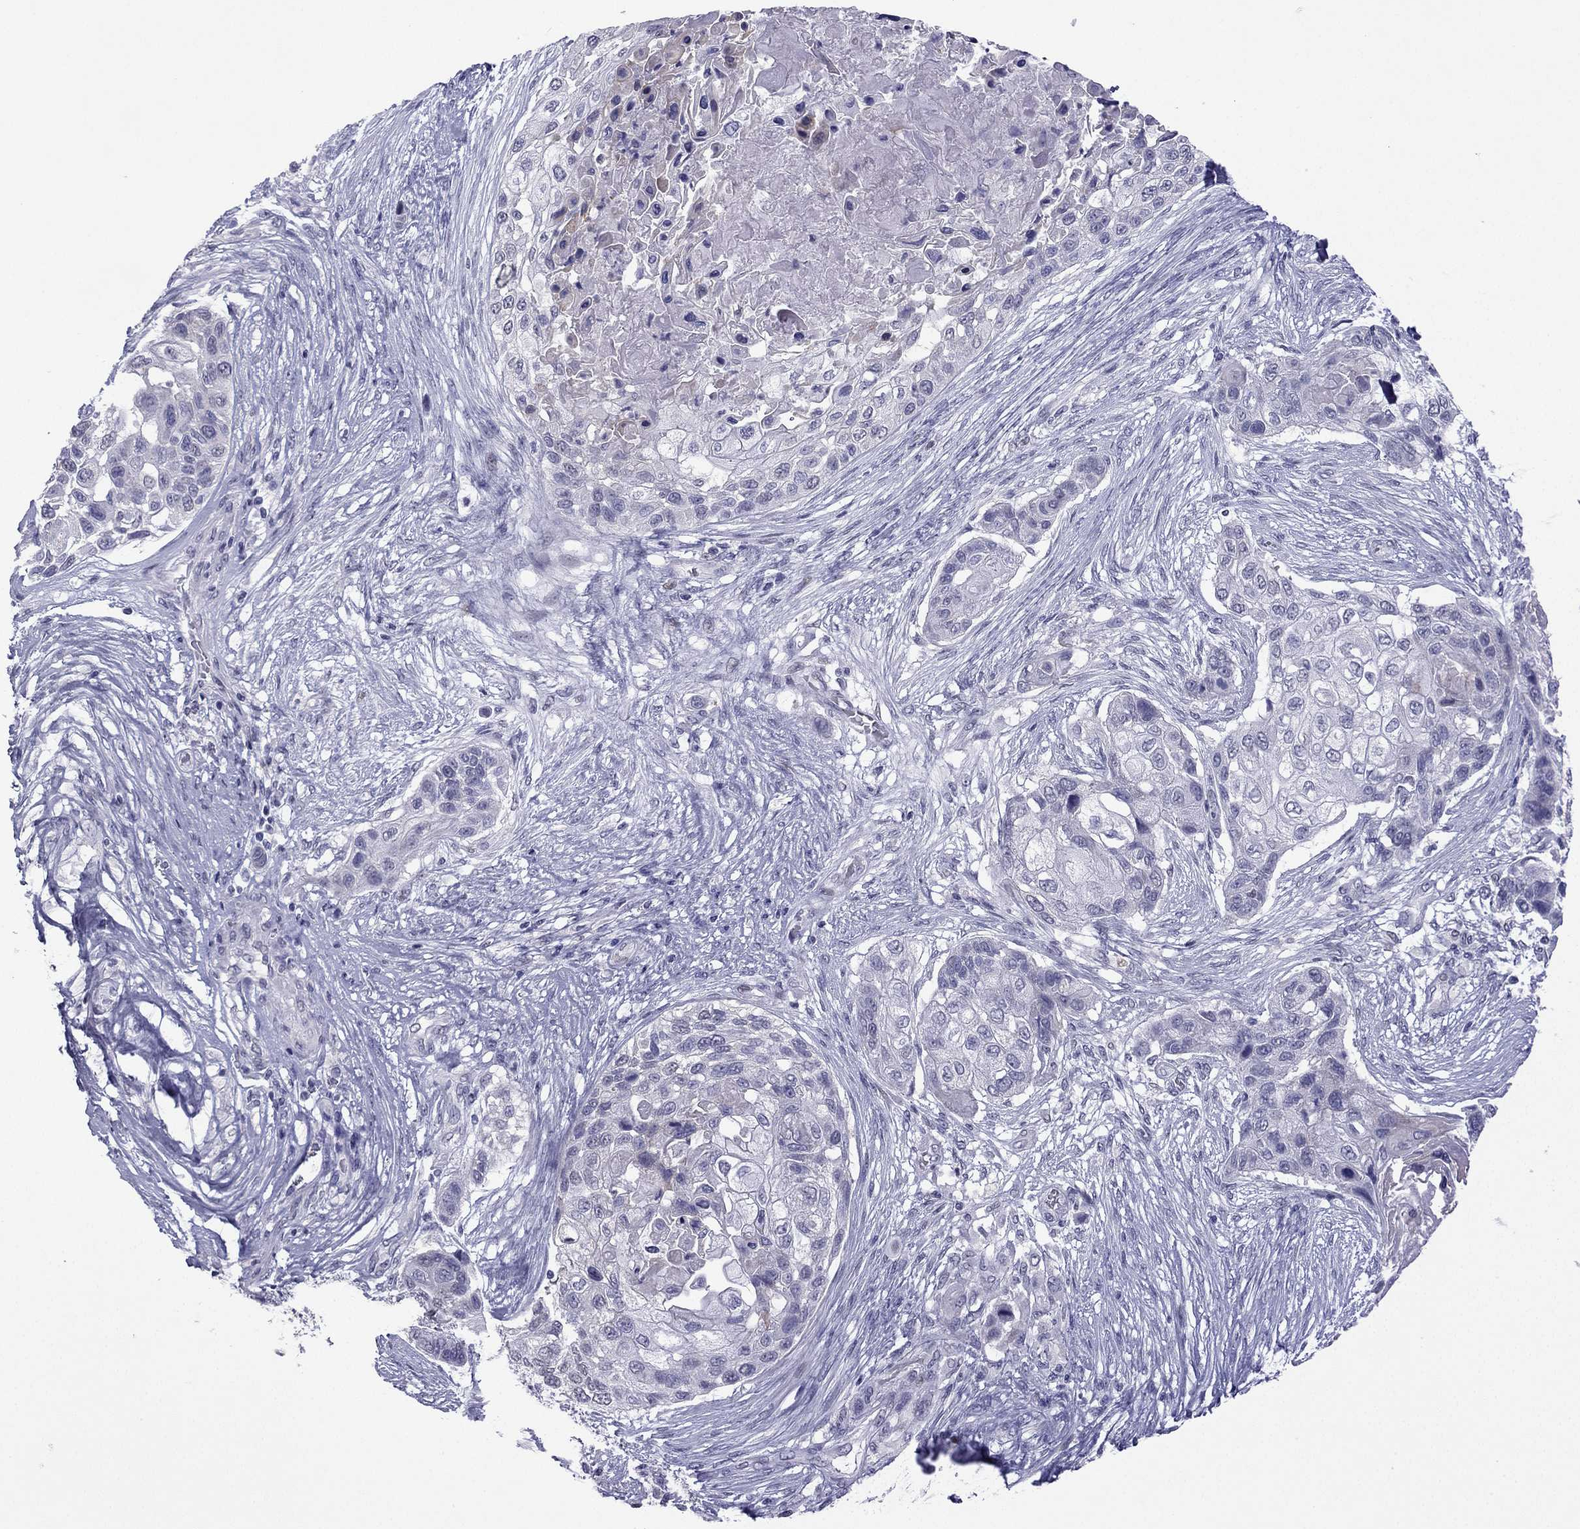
{"staining": {"intensity": "negative", "quantity": "none", "location": "none"}, "tissue": "lung cancer", "cell_type": "Tumor cells", "image_type": "cancer", "snomed": [{"axis": "morphology", "description": "Squamous cell carcinoma, NOS"}, {"axis": "topography", "description": "Lung"}], "caption": "Image shows no significant protein expression in tumor cells of lung cancer (squamous cell carcinoma). (Immunohistochemistry, brightfield microscopy, high magnification).", "gene": "CFAP70", "patient": {"sex": "male", "age": 69}}